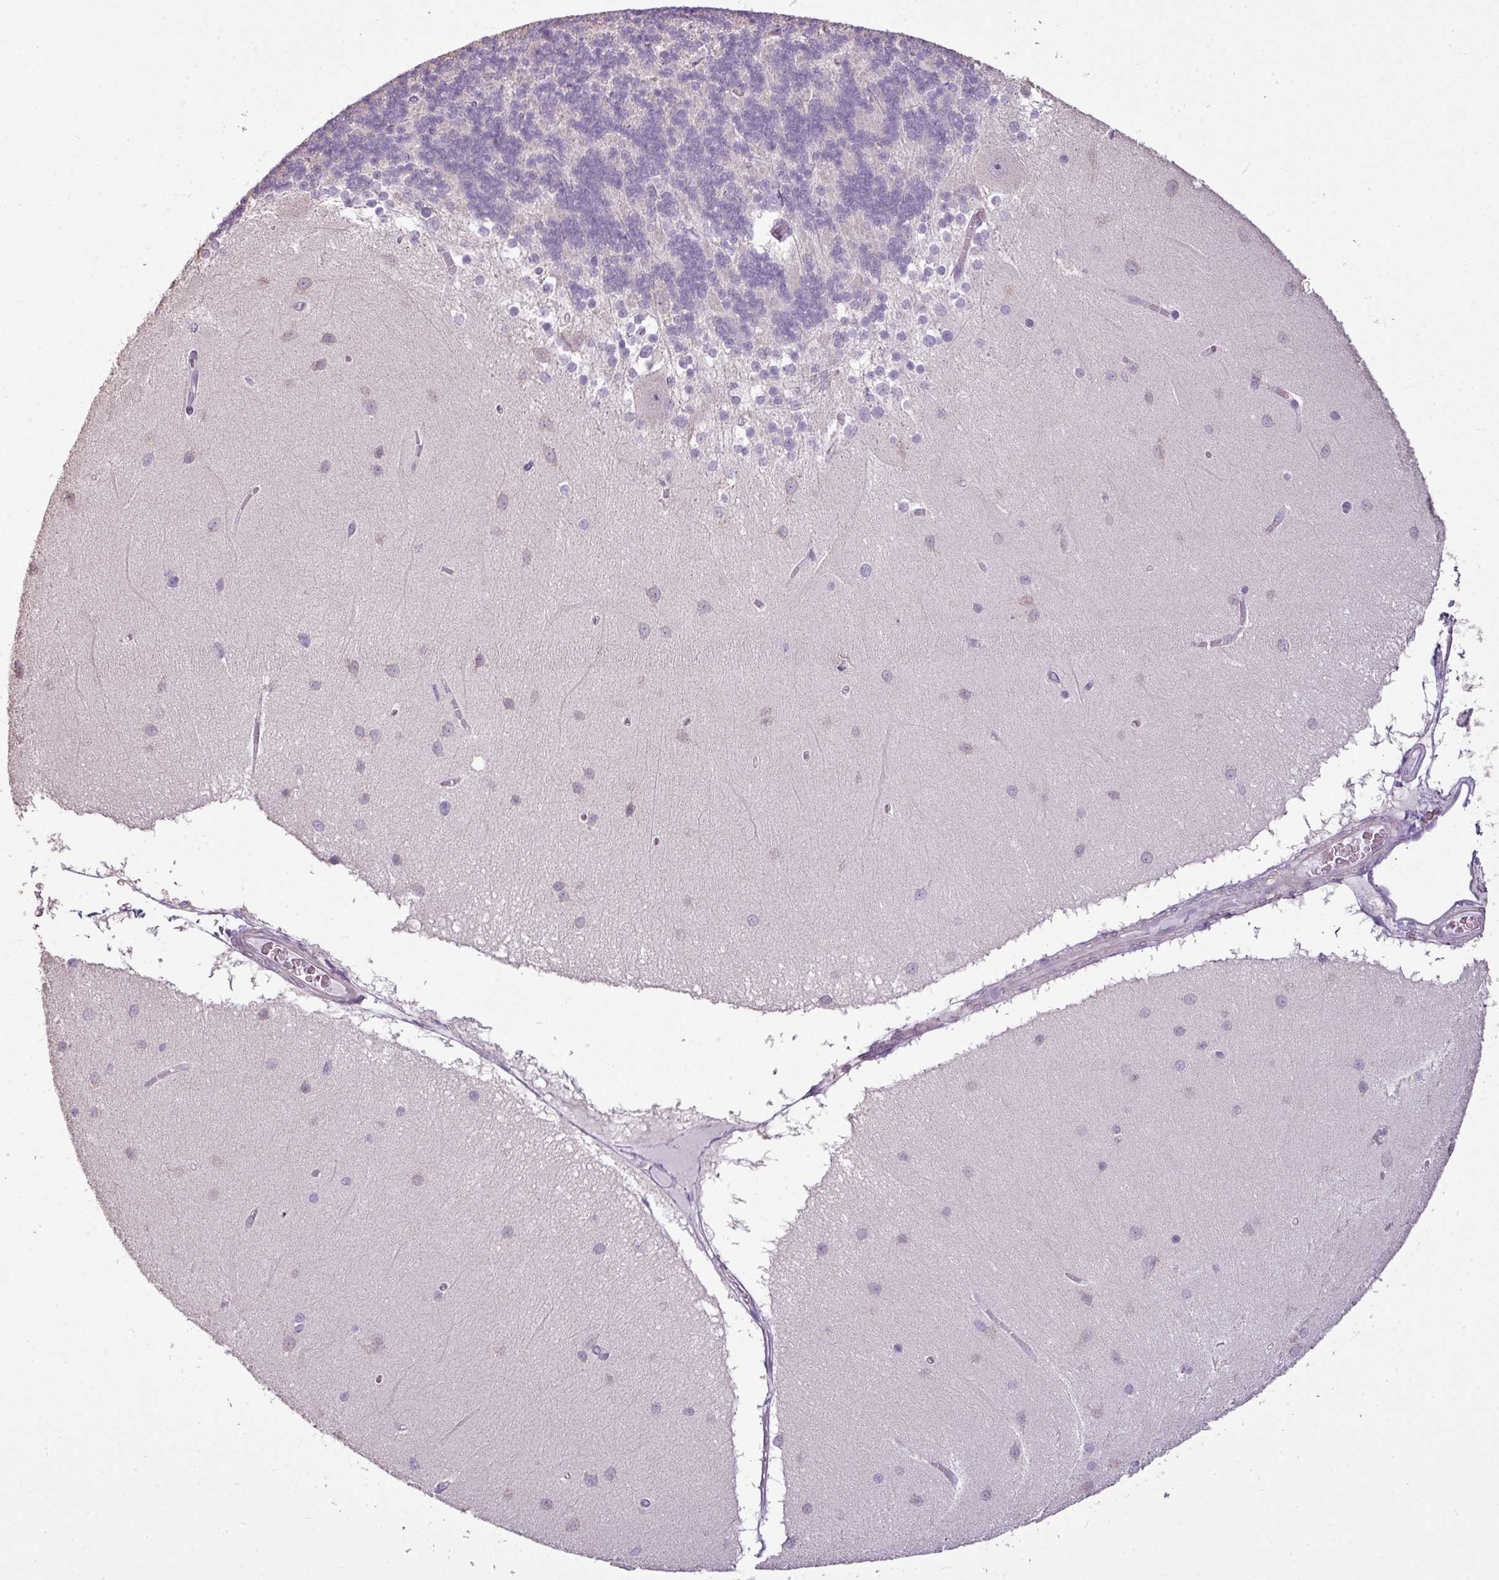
{"staining": {"intensity": "negative", "quantity": "none", "location": "none"}, "tissue": "cerebellum", "cell_type": "Cells in granular layer", "image_type": "normal", "snomed": [{"axis": "morphology", "description": "Normal tissue, NOS"}, {"axis": "topography", "description": "Cerebellum"}], "caption": "This is an immunohistochemistry (IHC) histopathology image of benign human cerebellum. There is no staining in cells in granular layer.", "gene": "LY9", "patient": {"sex": "female", "age": 54}}